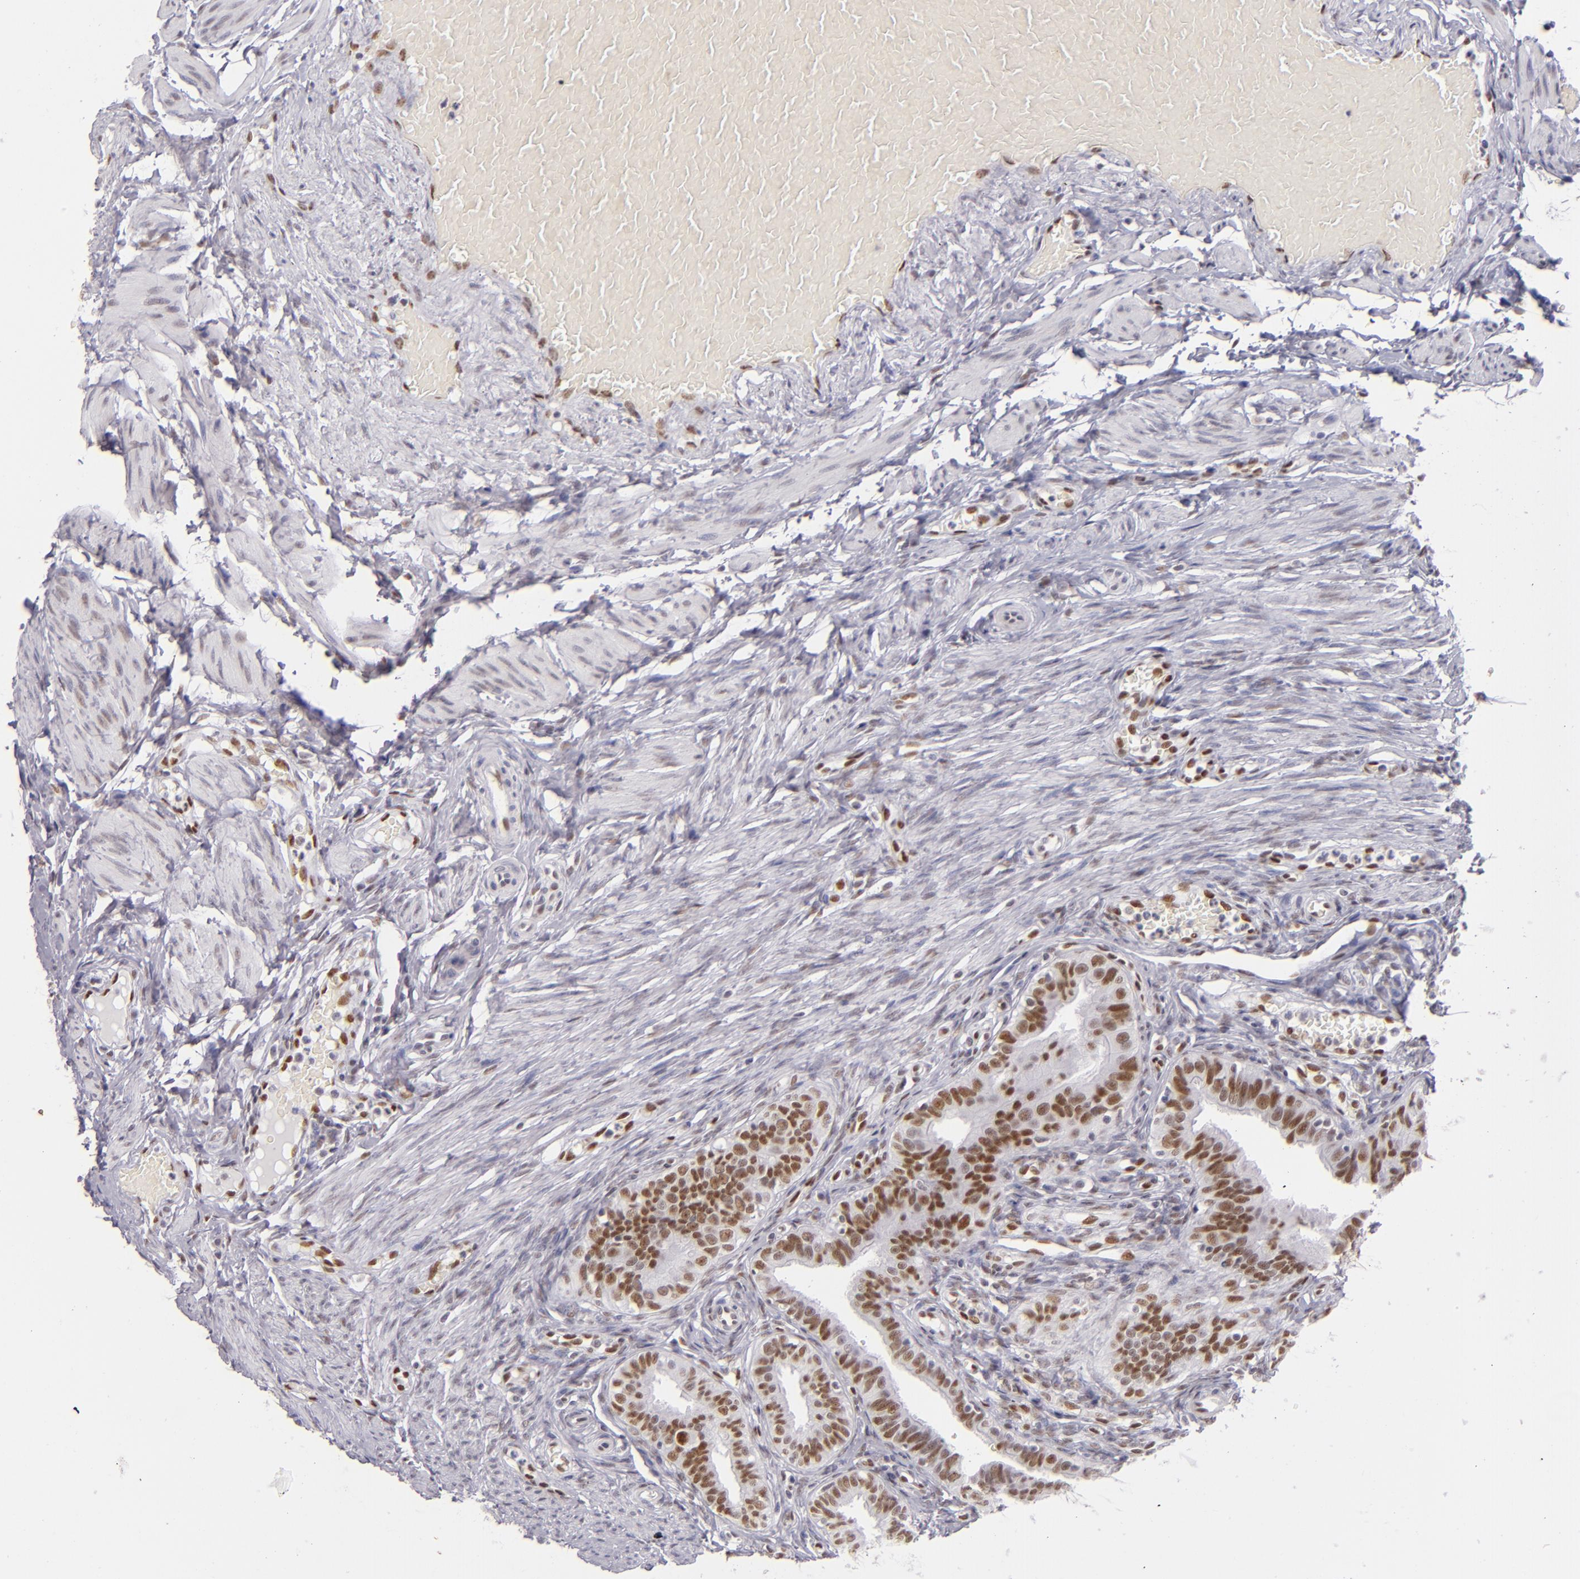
{"staining": {"intensity": "strong", "quantity": ">75%", "location": "nuclear"}, "tissue": "fallopian tube", "cell_type": "Glandular cells", "image_type": "normal", "snomed": [{"axis": "morphology", "description": "Normal tissue, NOS"}, {"axis": "topography", "description": "Fallopian tube"}, {"axis": "topography", "description": "Ovary"}], "caption": "This is a photomicrograph of immunohistochemistry staining of benign fallopian tube, which shows strong staining in the nuclear of glandular cells.", "gene": "TOP3A", "patient": {"sex": "female", "age": 51}}